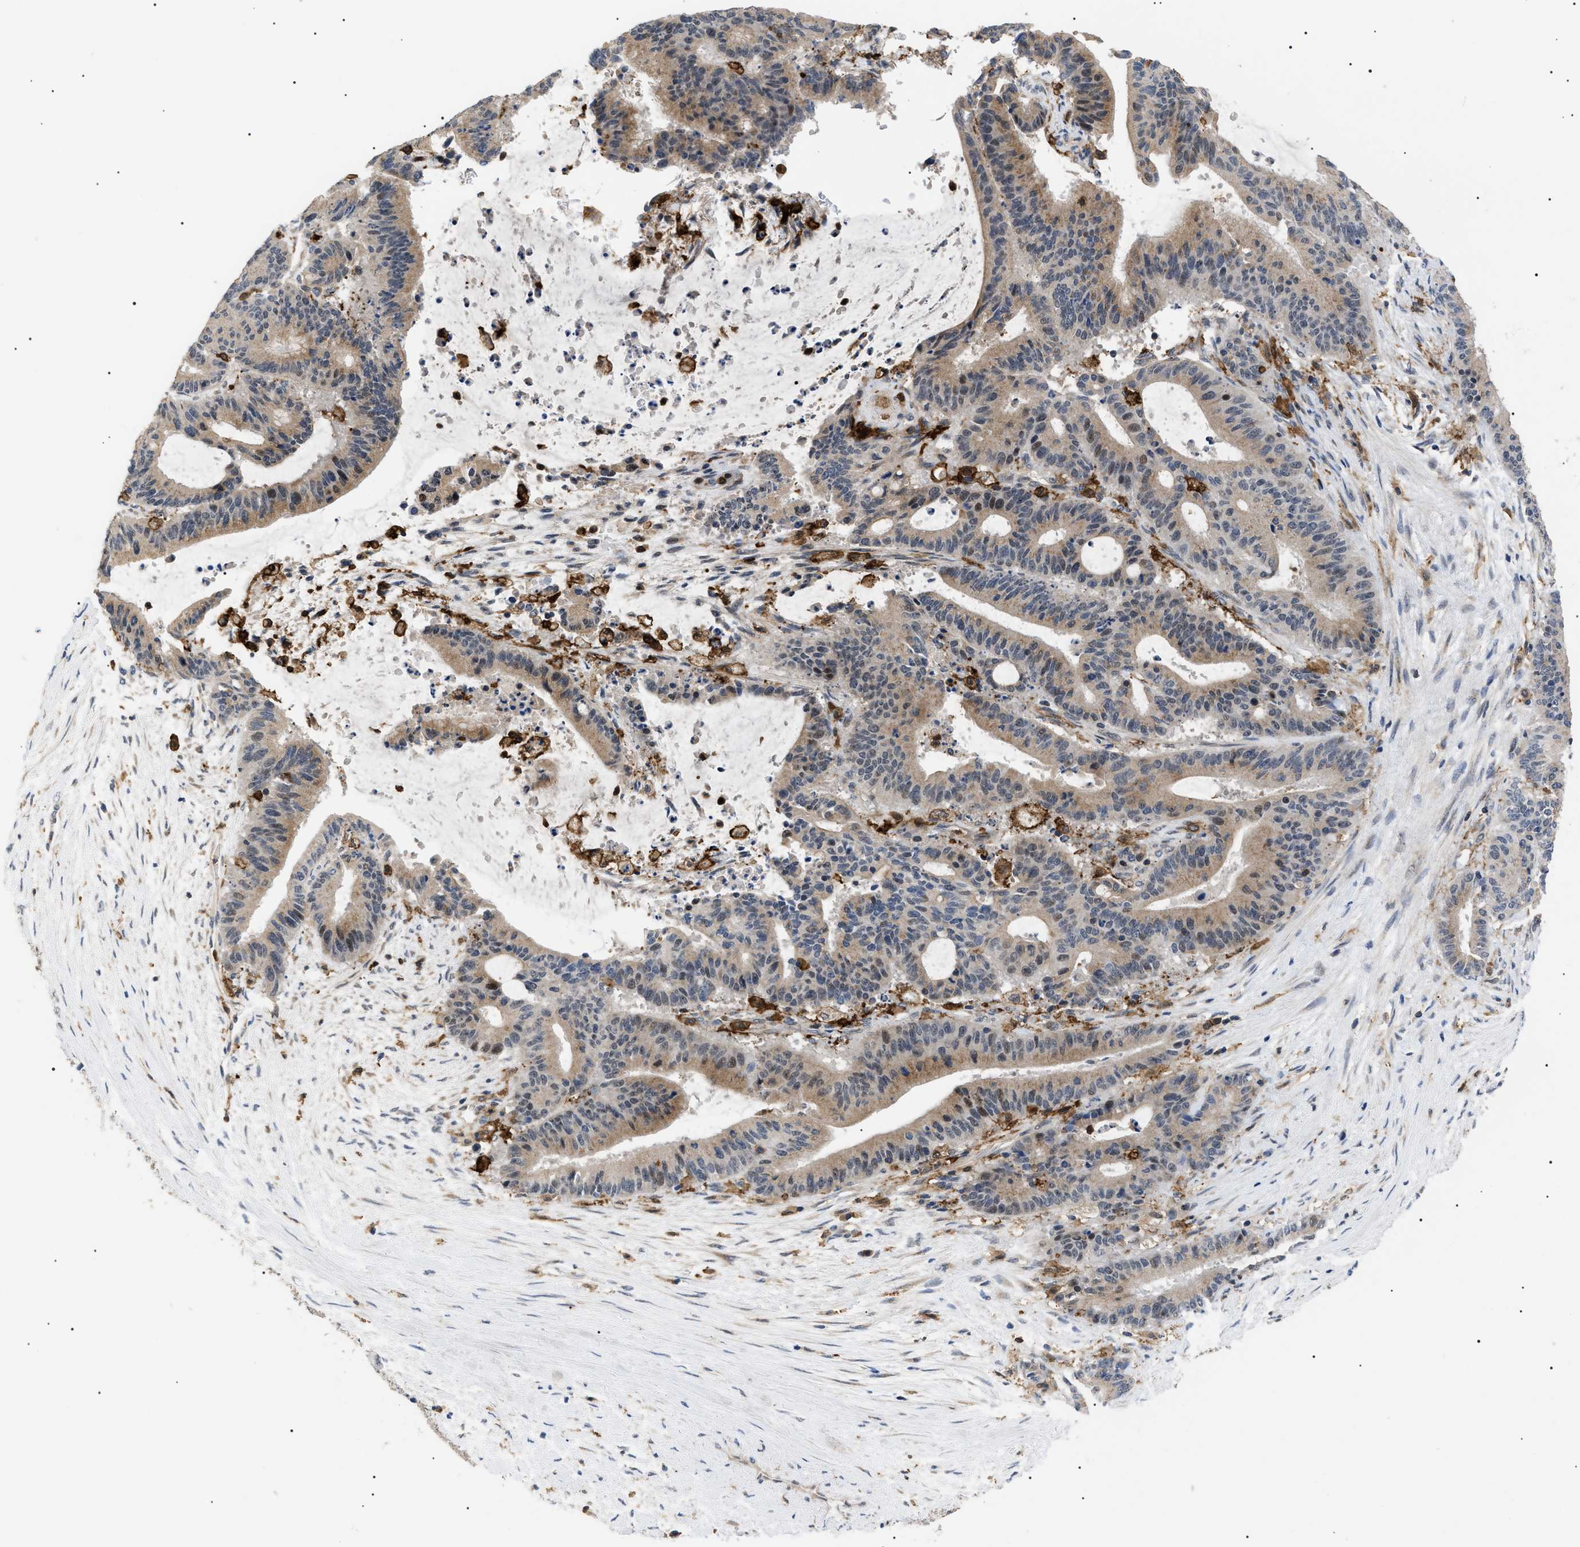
{"staining": {"intensity": "moderate", "quantity": ">75%", "location": "cytoplasmic/membranous"}, "tissue": "liver cancer", "cell_type": "Tumor cells", "image_type": "cancer", "snomed": [{"axis": "morphology", "description": "Cholangiocarcinoma"}, {"axis": "topography", "description": "Liver"}], "caption": "An IHC histopathology image of tumor tissue is shown. Protein staining in brown labels moderate cytoplasmic/membranous positivity in liver cancer (cholangiocarcinoma) within tumor cells.", "gene": "CD300A", "patient": {"sex": "female", "age": 73}}